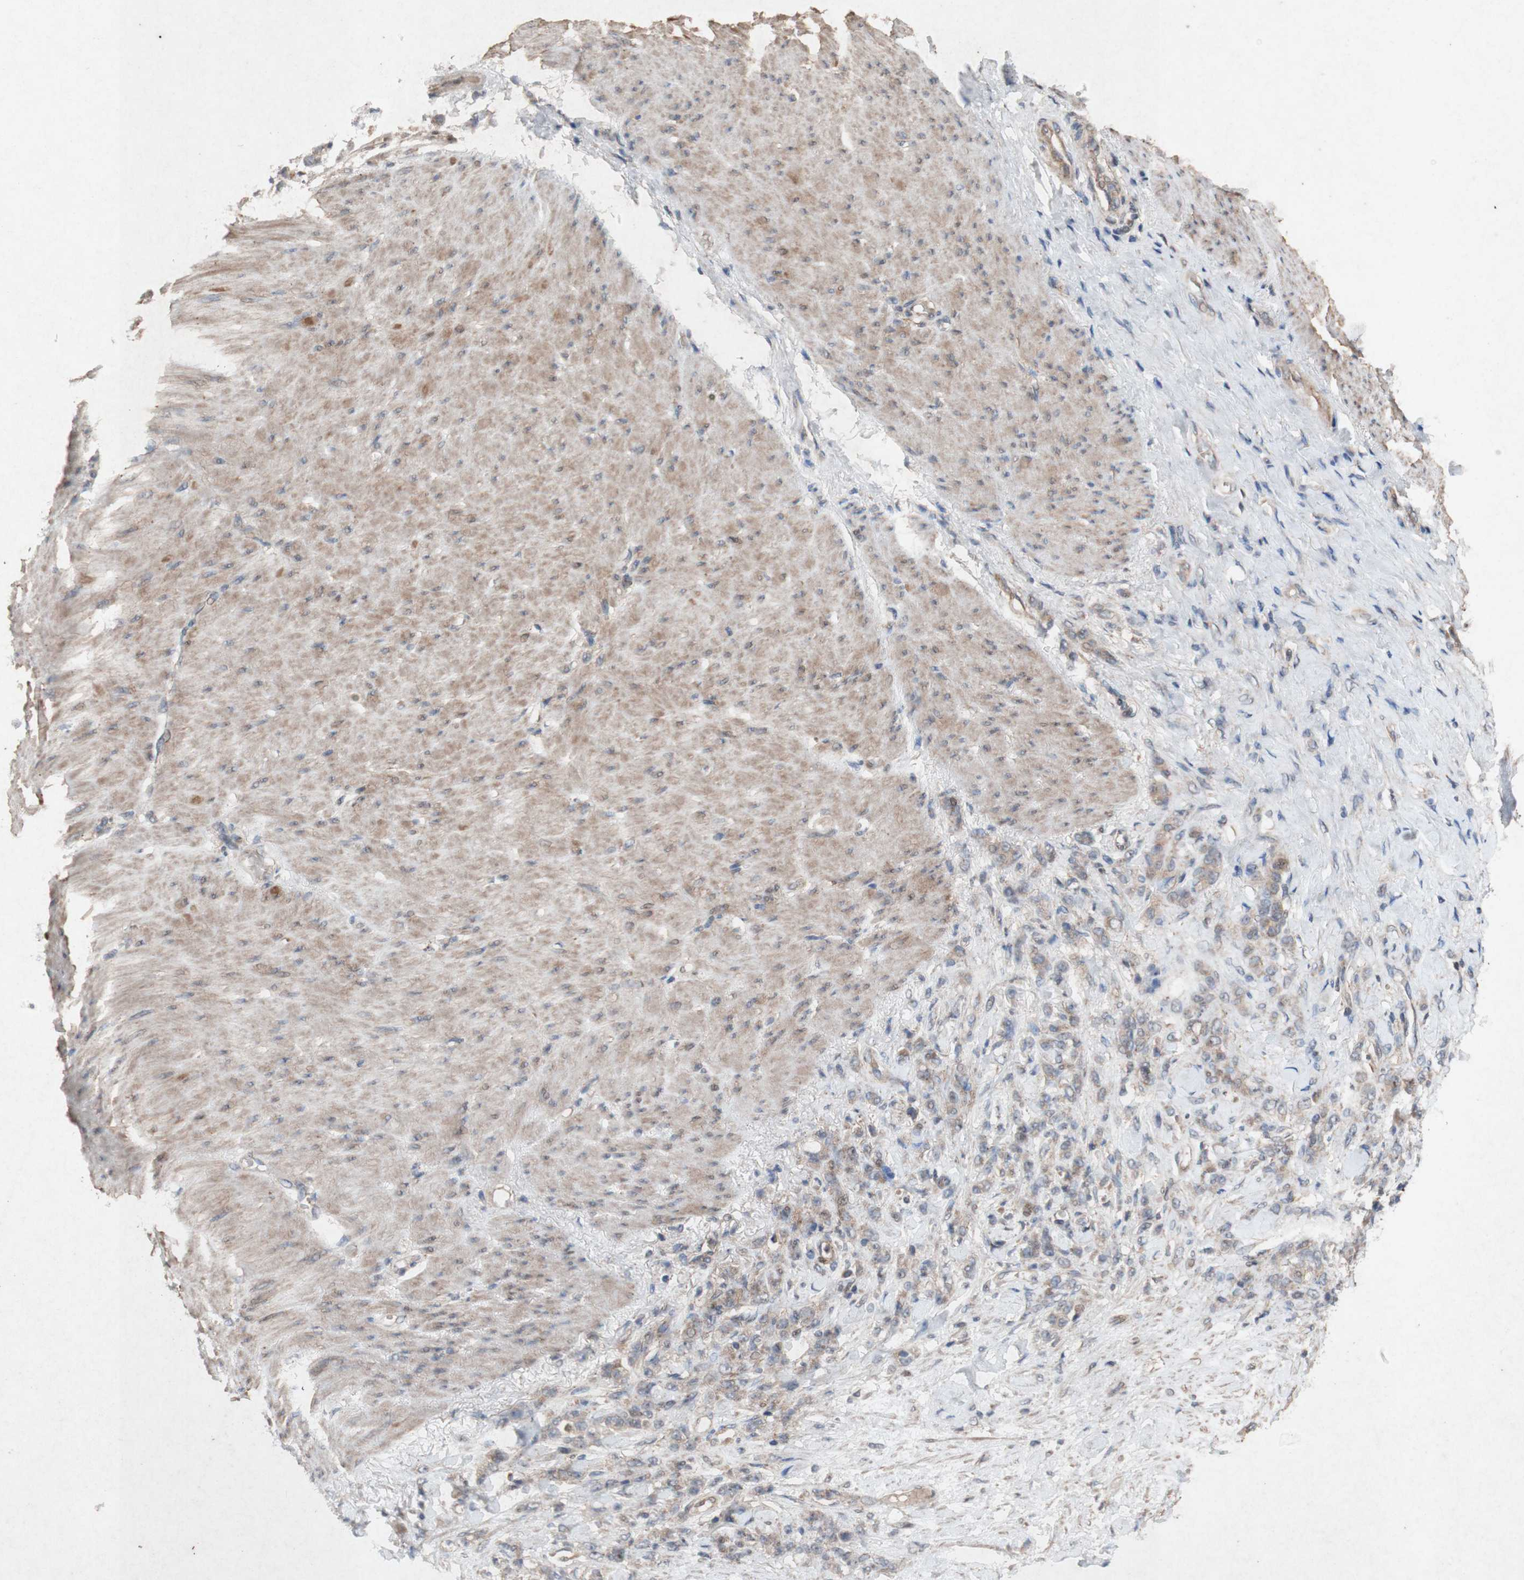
{"staining": {"intensity": "weak", "quantity": ">75%", "location": "cytoplasmic/membranous"}, "tissue": "stomach cancer", "cell_type": "Tumor cells", "image_type": "cancer", "snomed": [{"axis": "morphology", "description": "Adenocarcinoma, NOS"}, {"axis": "topography", "description": "Stomach"}], "caption": "Weak cytoplasmic/membranous expression for a protein is identified in about >75% of tumor cells of adenocarcinoma (stomach) using immunohistochemistry.", "gene": "ATP6V1F", "patient": {"sex": "male", "age": 82}}